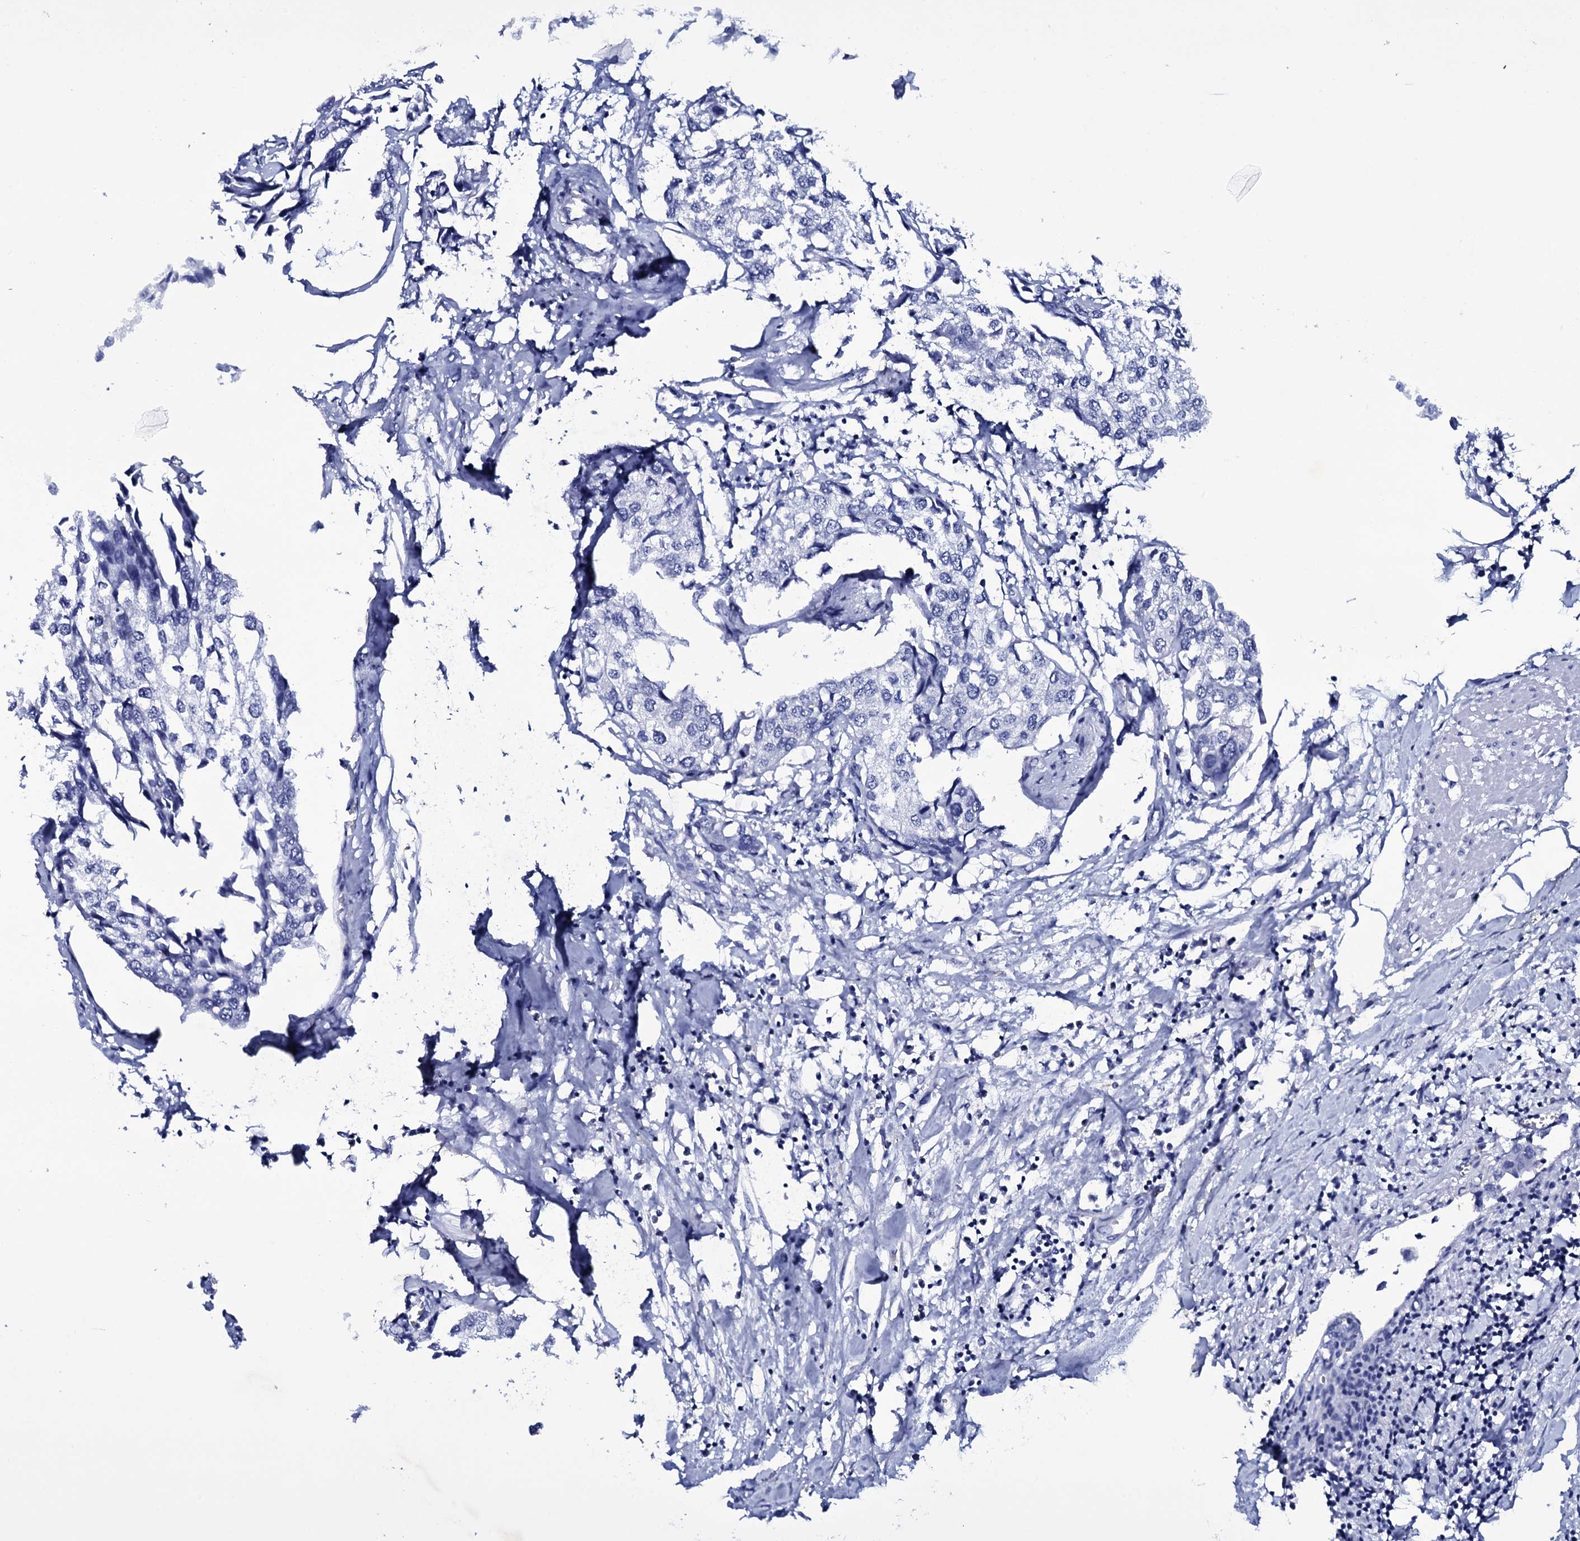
{"staining": {"intensity": "negative", "quantity": "none", "location": "none"}, "tissue": "urothelial cancer", "cell_type": "Tumor cells", "image_type": "cancer", "snomed": [{"axis": "morphology", "description": "Urothelial carcinoma, High grade"}, {"axis": "topography", "description": "Urinary bladder"}], "caption": "High power microscopy micrograph of an immunohistochemistry image of high-grade urothelial carcinoma, revealing no significant expression in tumor cells.", "gene": "ITPRID2", "patient": {"sex": "male", "age": 64}}